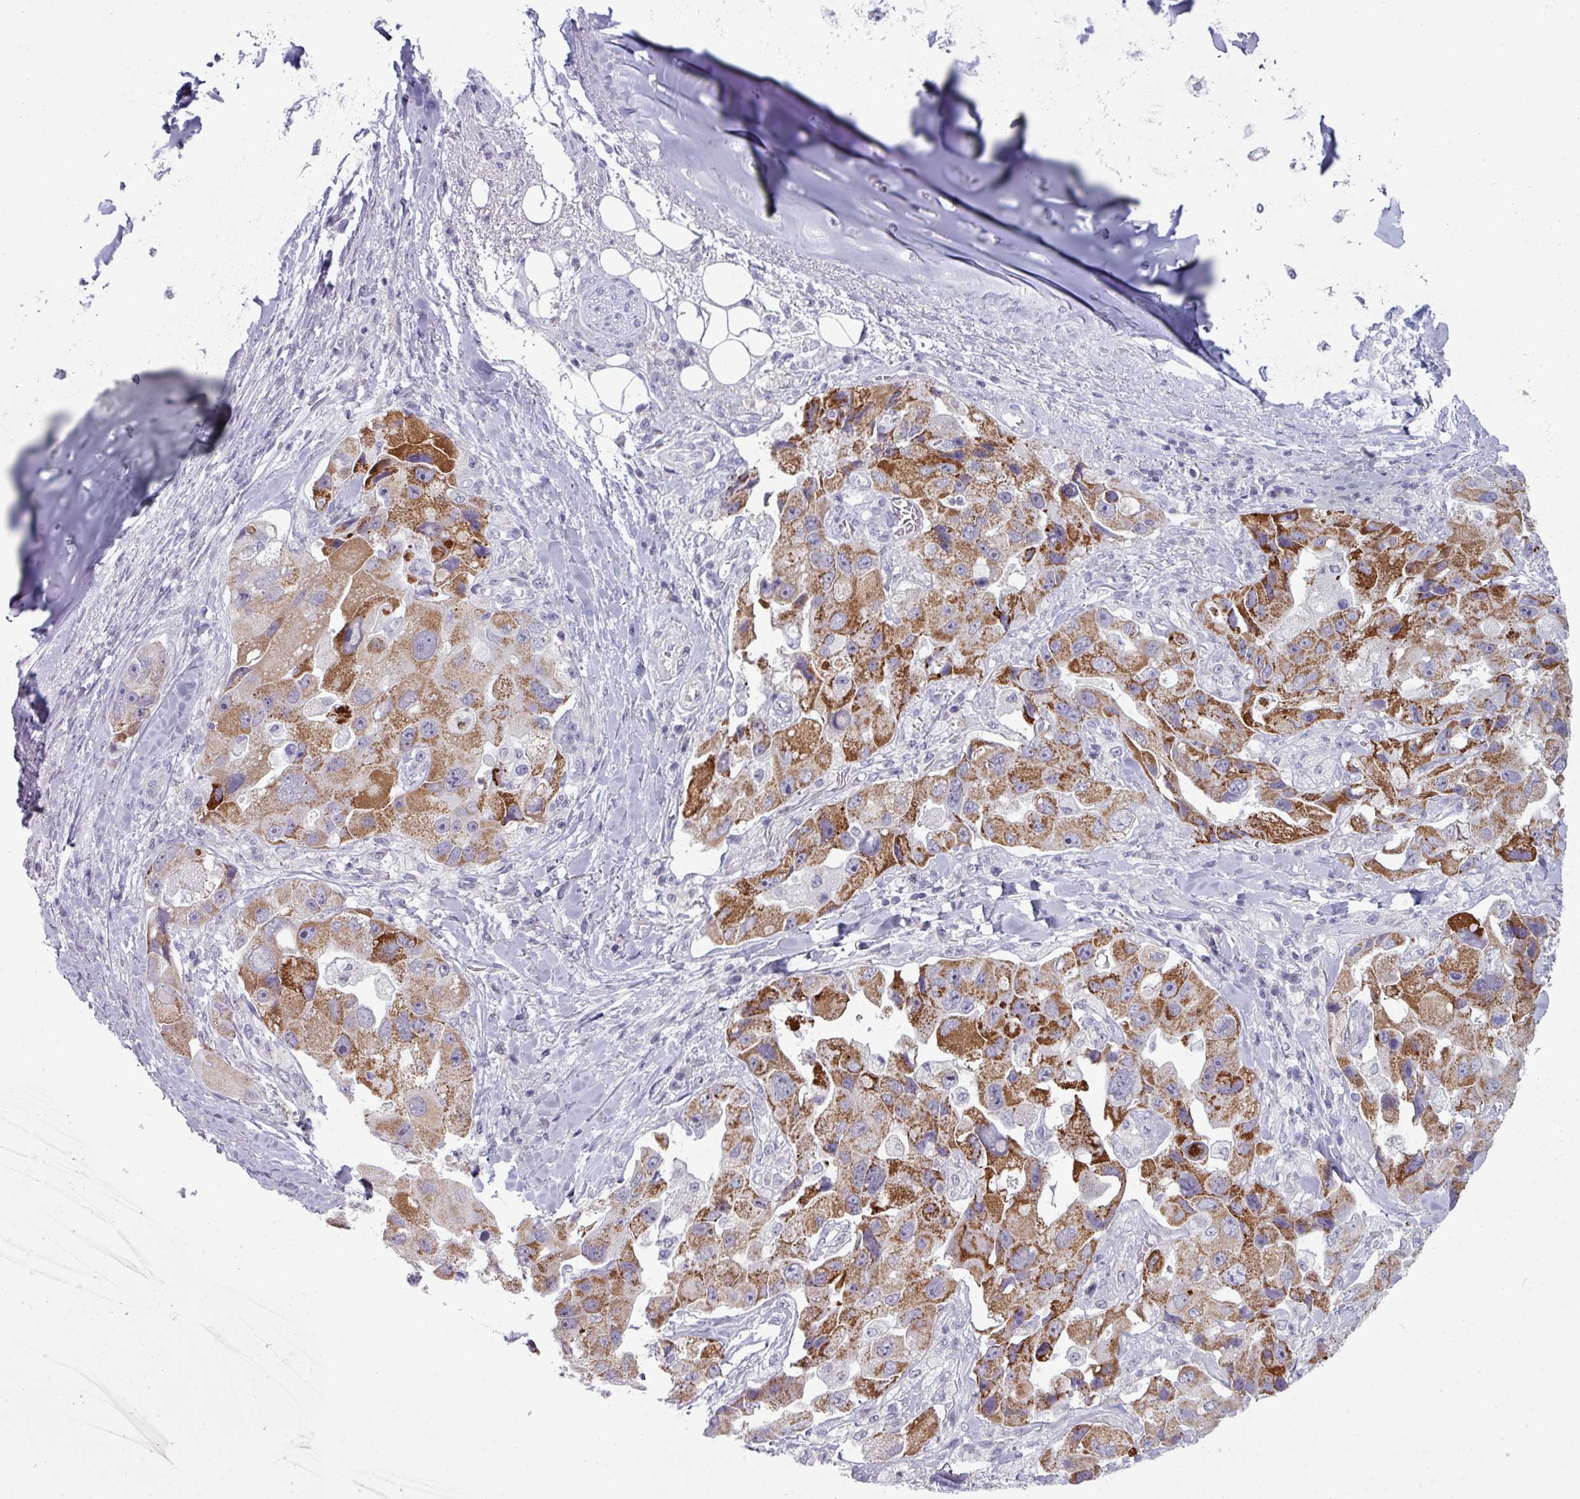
{"staining": {"intensity": "moderate", "quantity": ">75%", "location": "cytoplasmic/membranous"}, "tissue": "lung cancer", "cell_type": "Tumor cells", "image_type": "cancer", "snomed": [{"axis": "morphology", "description": "Adenocarcinoma, NOS"}, {"axis": "topography", "description": "Lung"}], "caption": "Lung cancer (adenocarcinoma) stained with a protein marker displays moderate staining in tumor cells.", "gene": "ZNF615", "patient": {"sex": "female", "age": 54}}